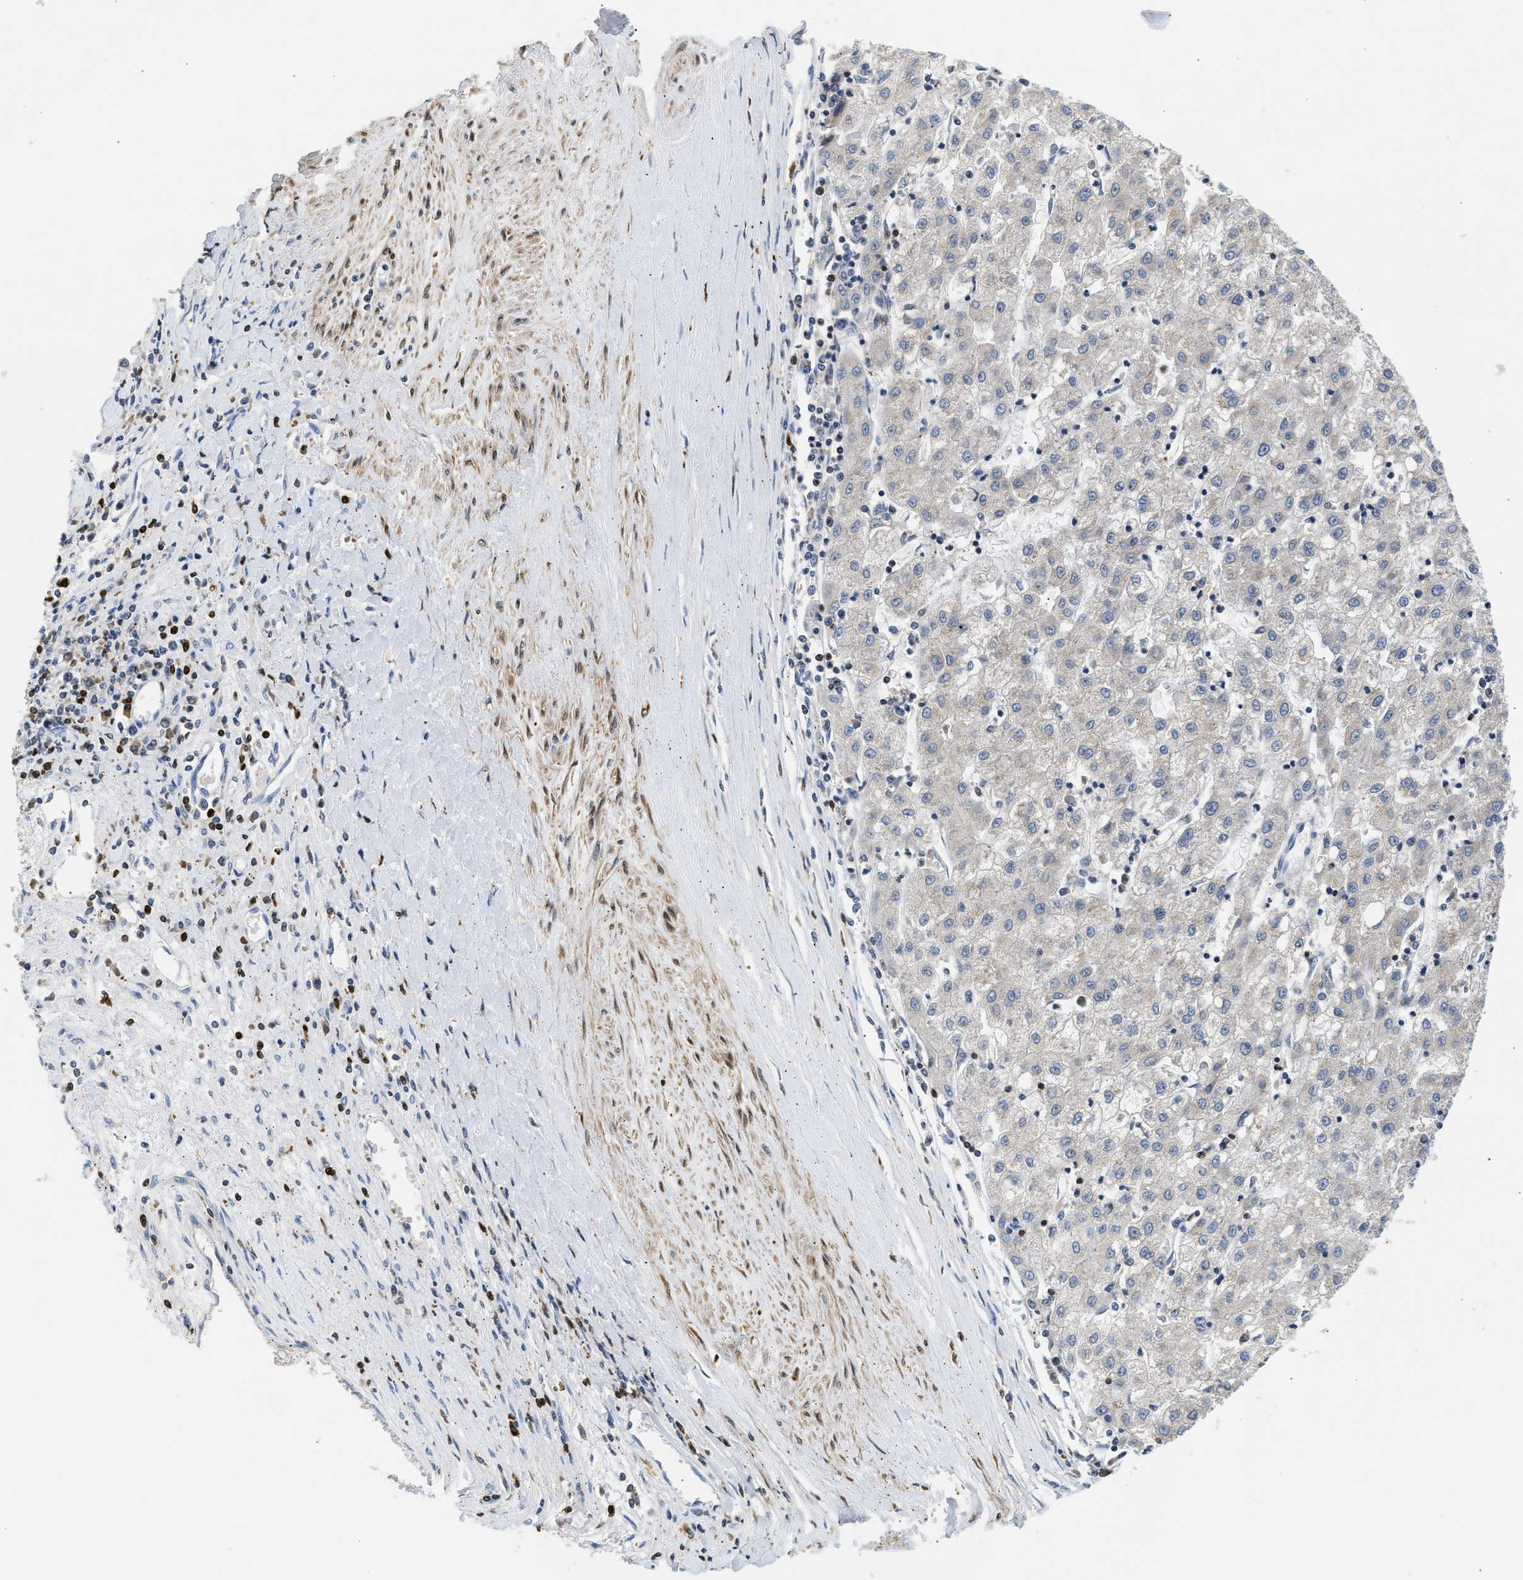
{"staining": {"intensity": "negative", "quantity": "none", "location": "none"}, "tissue": "liver cancer", "cell_type": "Tumor cells", "image_type": "cancer", "snomed": [{"axis": "morphology", "description": "Carcinoma, Hepatocellular, NOS"}, {"axis": "topography", "description": "Liver"}], "caption": "This is a histopathology image of IHC staining of liver cancer (hepatocellular carcinoma), which shows no positivity in tumor cells.", "gene": "SLIT2", "patient": {"sex": "male", "age": 72}}